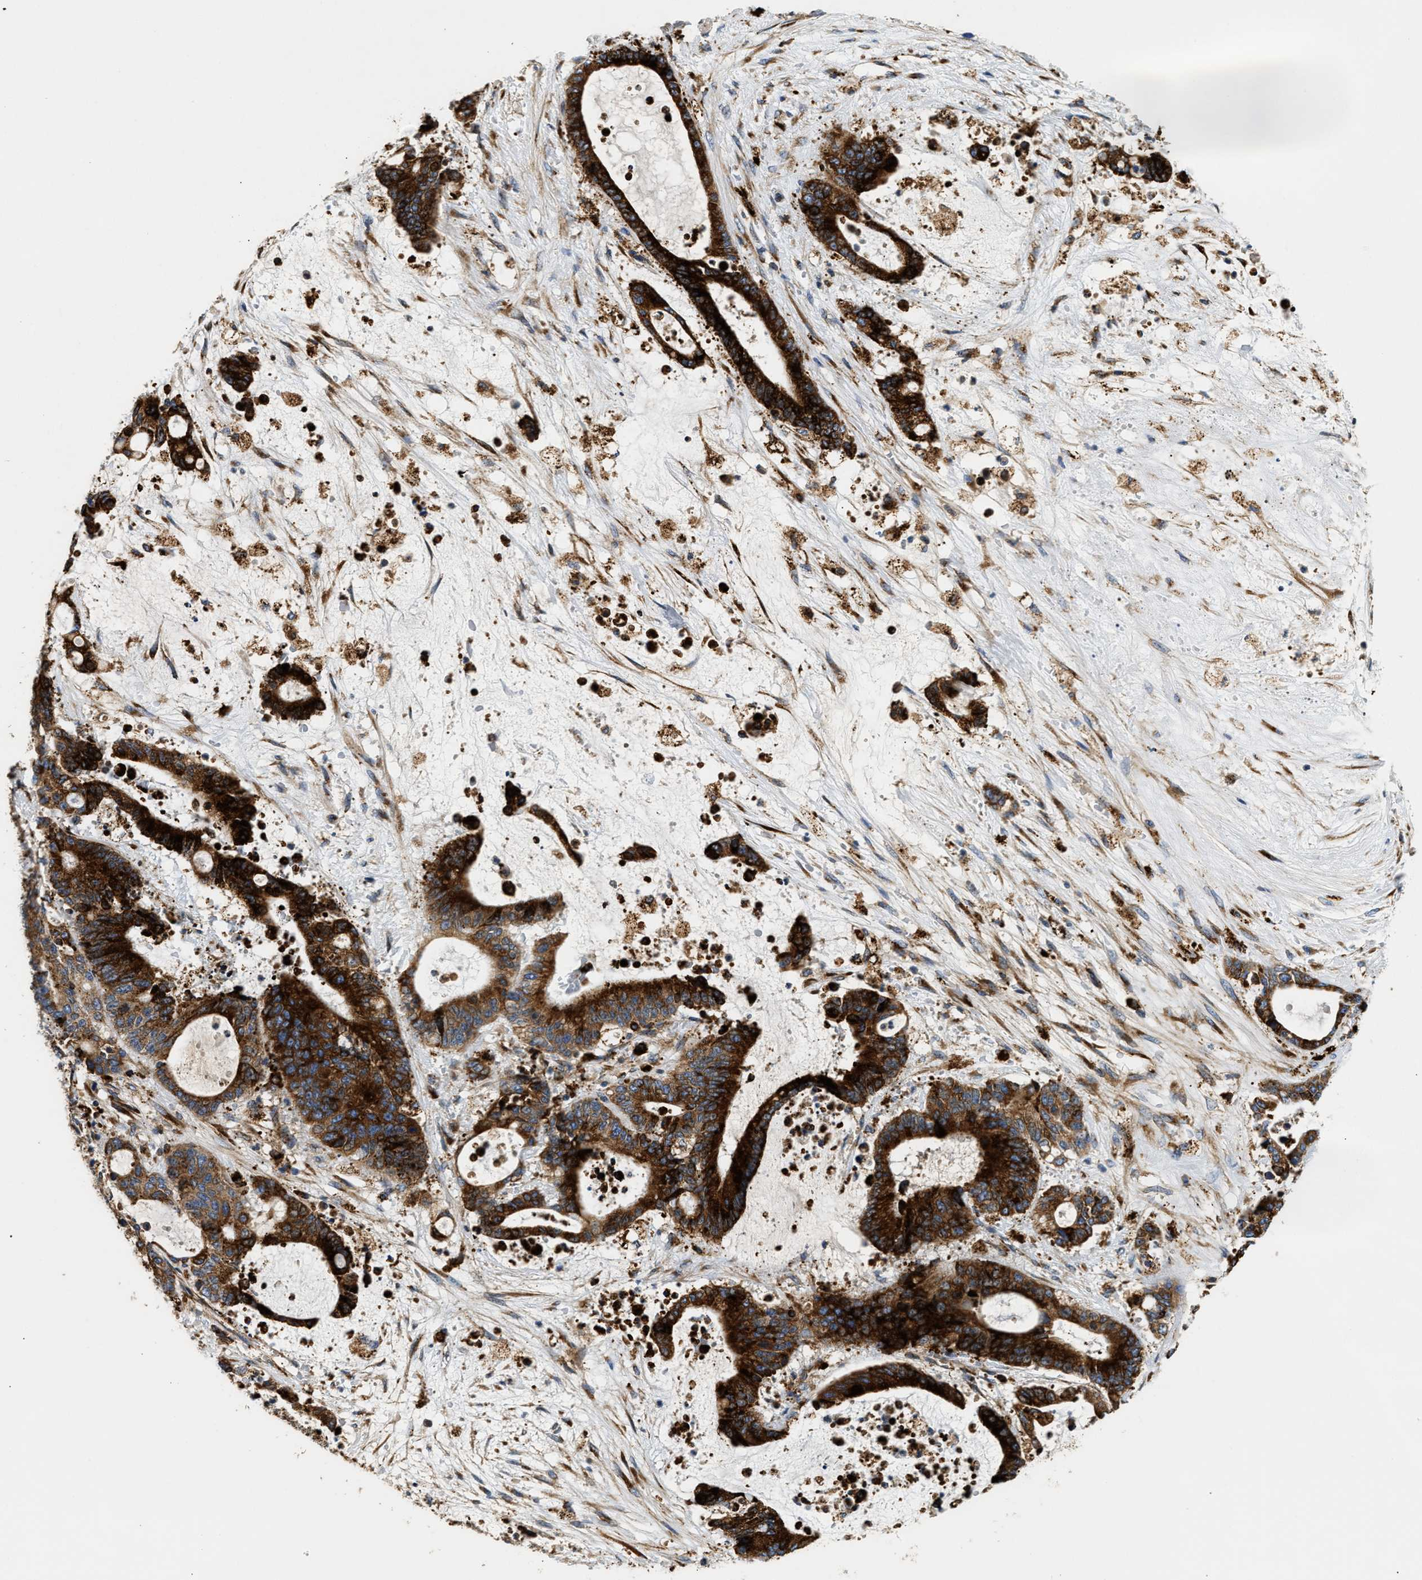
{"staining": {"intensity": "strong", "quantity": ">75%", "location": "cytoplasmic/membranous"}, "tissue": "liver cancer", "cell_type": "Tumor cells", "image_type": "cancer", "snomed": [{"axis": "morphology", "description": "Normal tissue, NOS"}, {"axis": "morphology", "description": "Cholangiocarcinoma"}, {"axis": "topography", "description": "Liver"}, {"axis": "topography", "description": "Peripheral nerve tissue"}], "caption": "Cholangiocarcinoma (liver) tissue displays strong cytoplasmic/membranous positivity in about >75% of tumor cells", "gene": "AMZ1", "patient": {"sex": "female", "age": 73}}